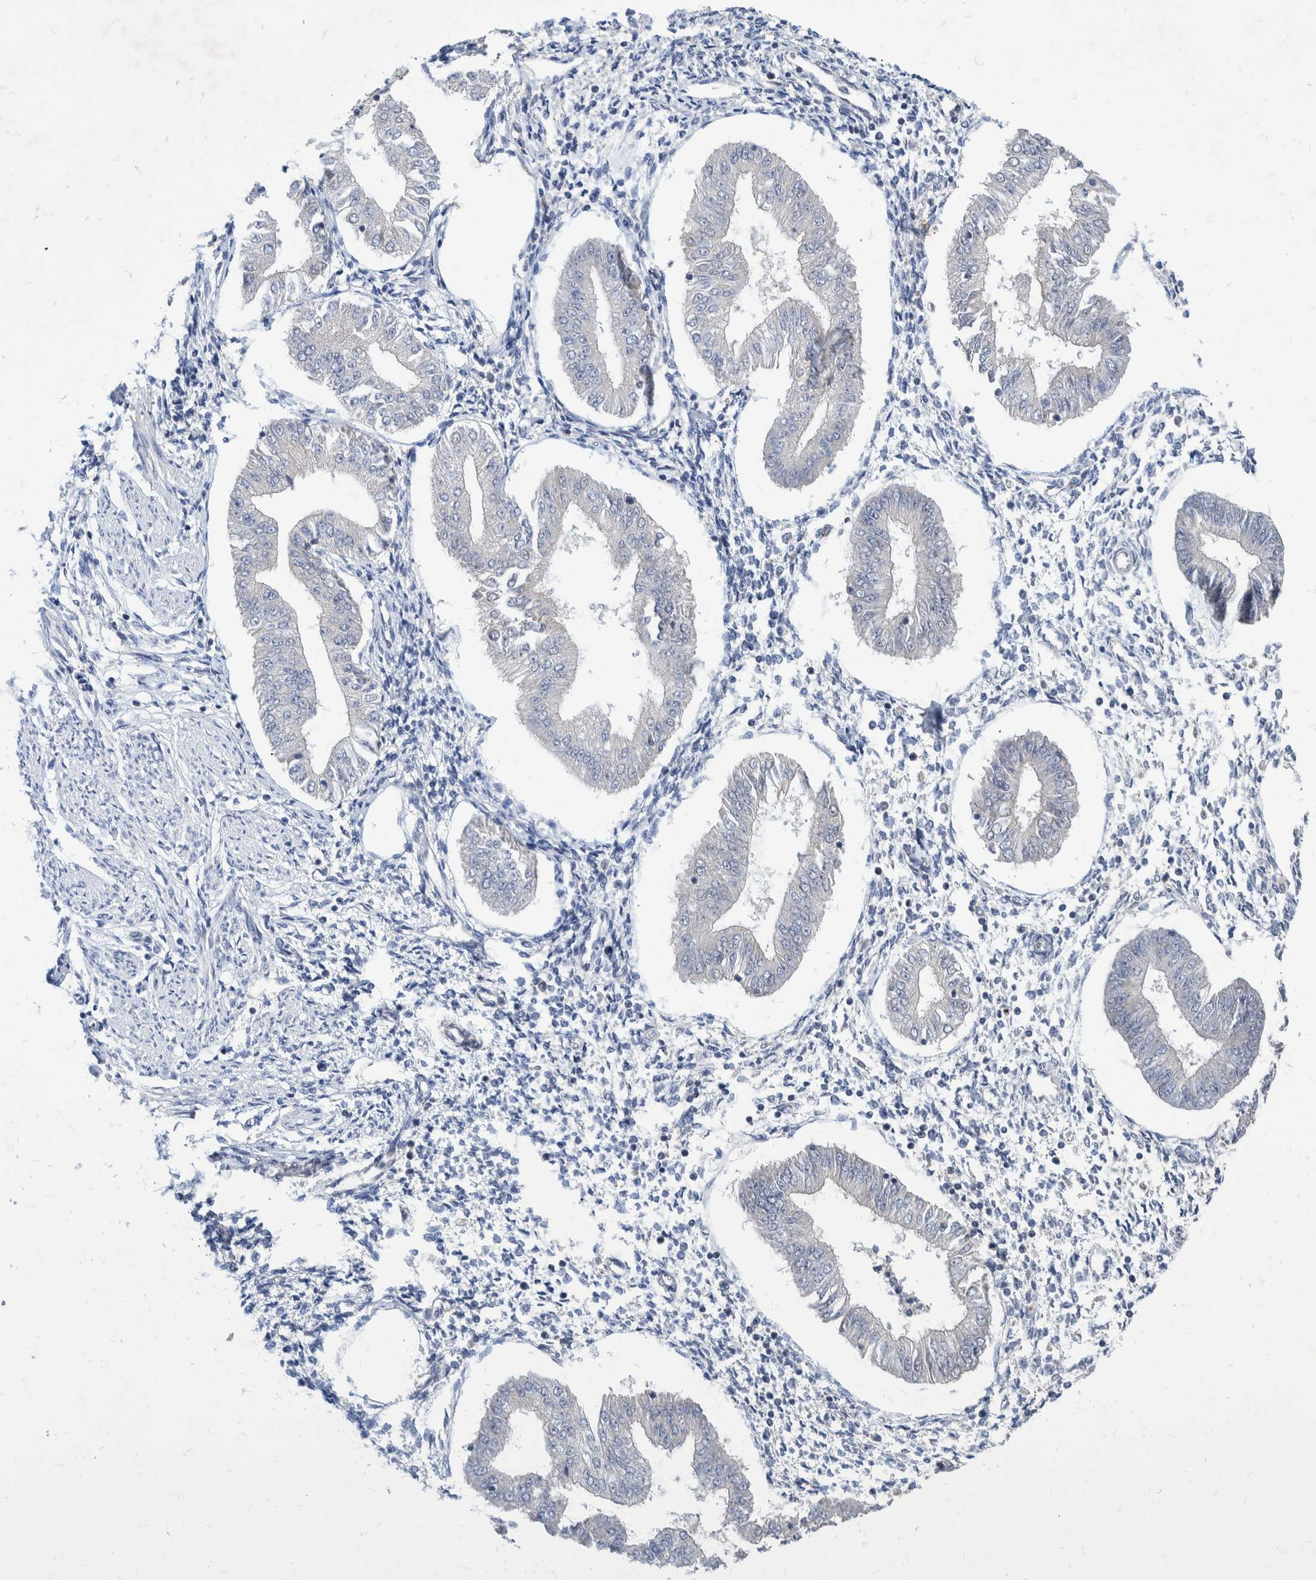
{"staining": {"intensity": "negative", "quantity": "none", "location": "none"}, "tissue": "endometrium", "cell_type": "Cells in endometrial stroma", "image_type": "normal", "snomed": [{"axis": "morphology", "description": "Normal tissue, NOS"}, {"axis": "topography", "description": "Endometrium"}], "caption": "A high-resolution micrograph shows immunohistochemistry staining of unremarkable endometrium, which displays no significant expression in cells in endometrial stroma.", "gene": "PLPBP", "patient": {"sex": "female", "age": 50}}